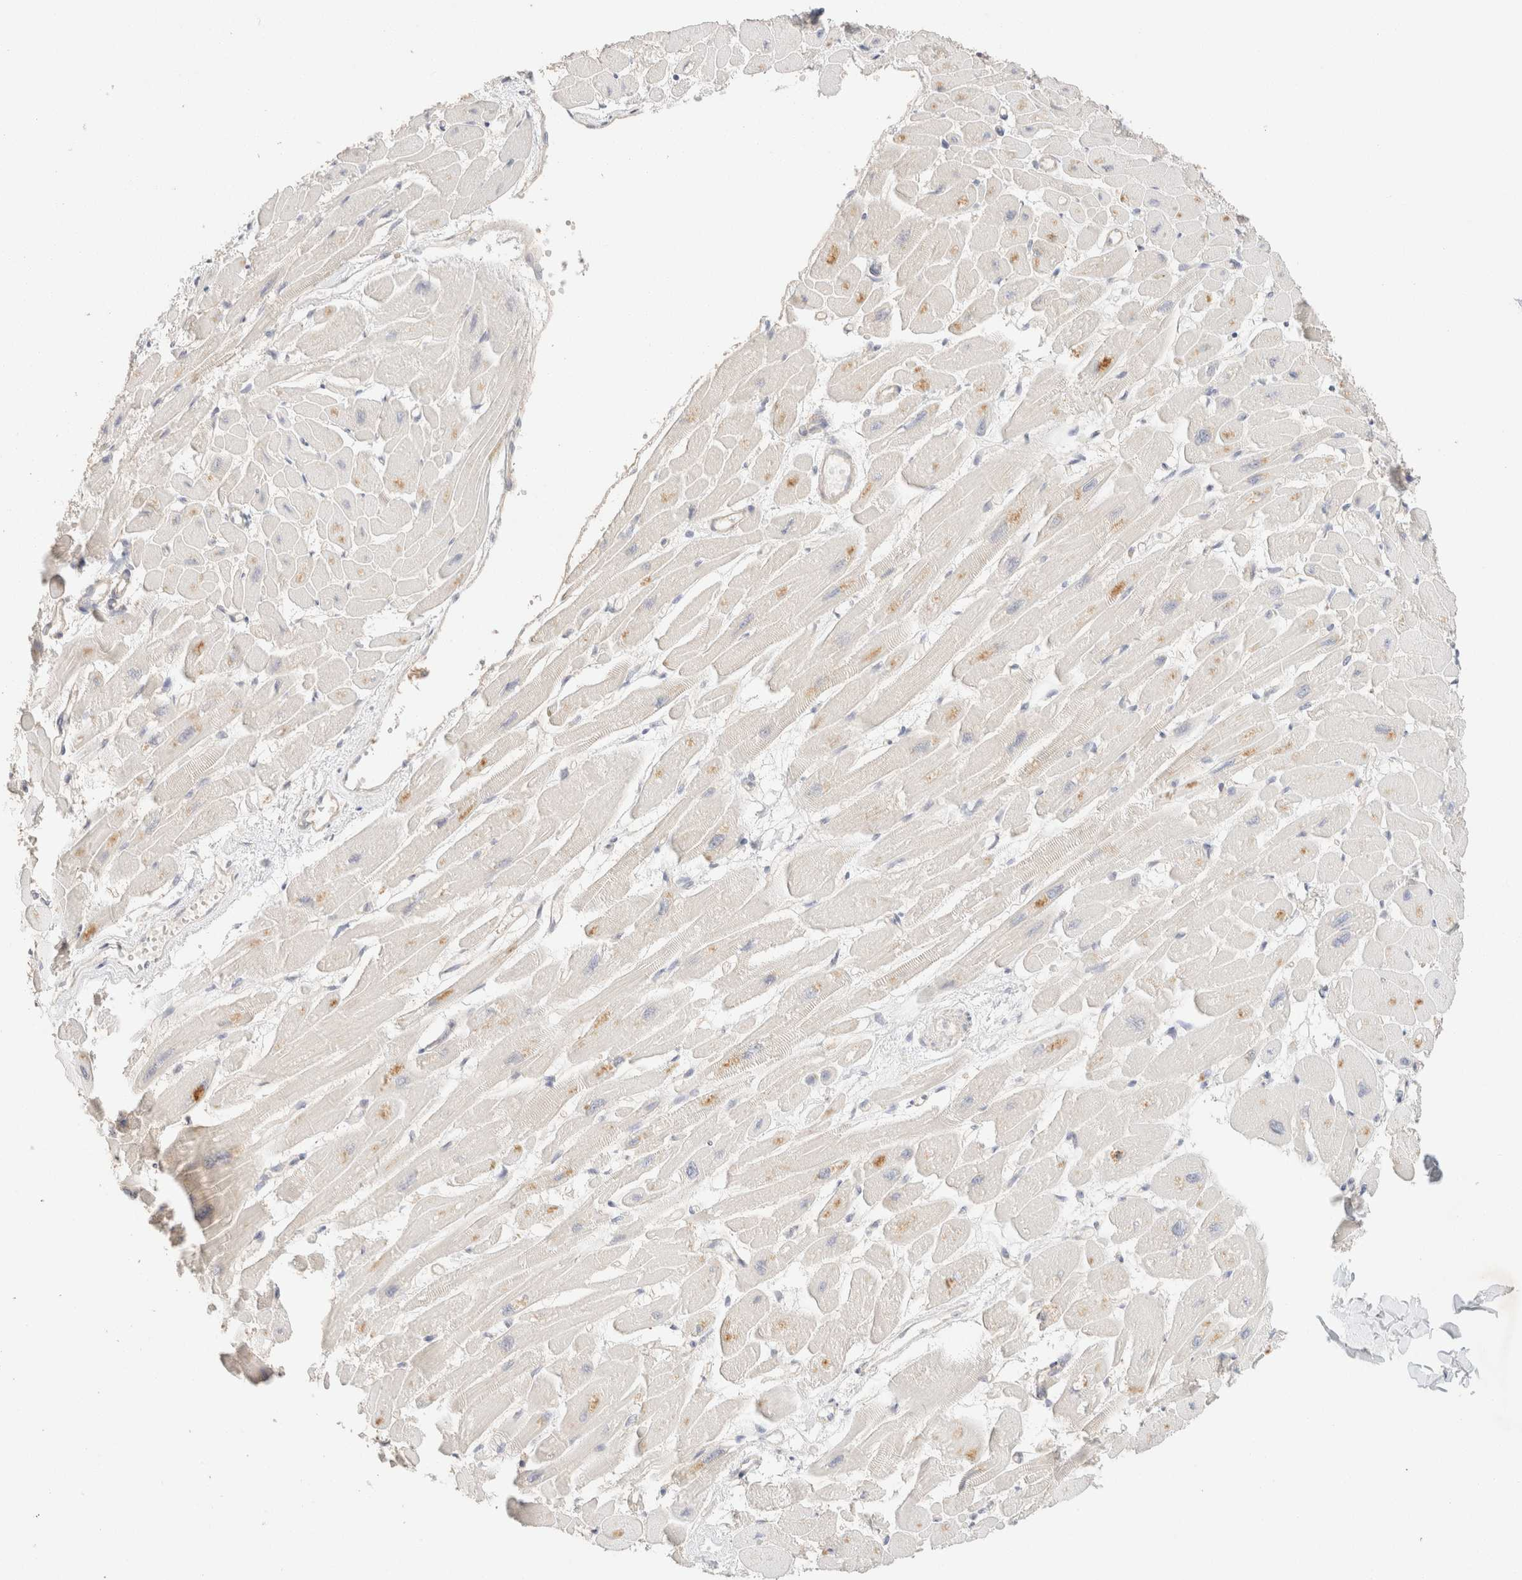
{"staining": {"intensity": "moderate", "quantity": "<25%", "location": "cytoplasmic/membranous"}, "tissue": "heart muscle", "cell_type": "Cardiomyocytes", "image_type": "normal", "snomed": [{"axis": "morphology", "description": "Normal tissue, NOS"}, {"axis": "topography", "description": "Heart"}], "caption": "Protein staining exhibits moderate cytoplasmic/membranous positivity in about <25% of cardiomyocytes in benign heart muscle. The staining was performed using DAB (3,3'-diaminobenzidine) to visualize the protein expression in brown, while the nuclei were stained in blue with hematoxylin (Magnification: 20x).", "gene": "CSNK1E", "patient": {"sex": "female", "age": 54}}